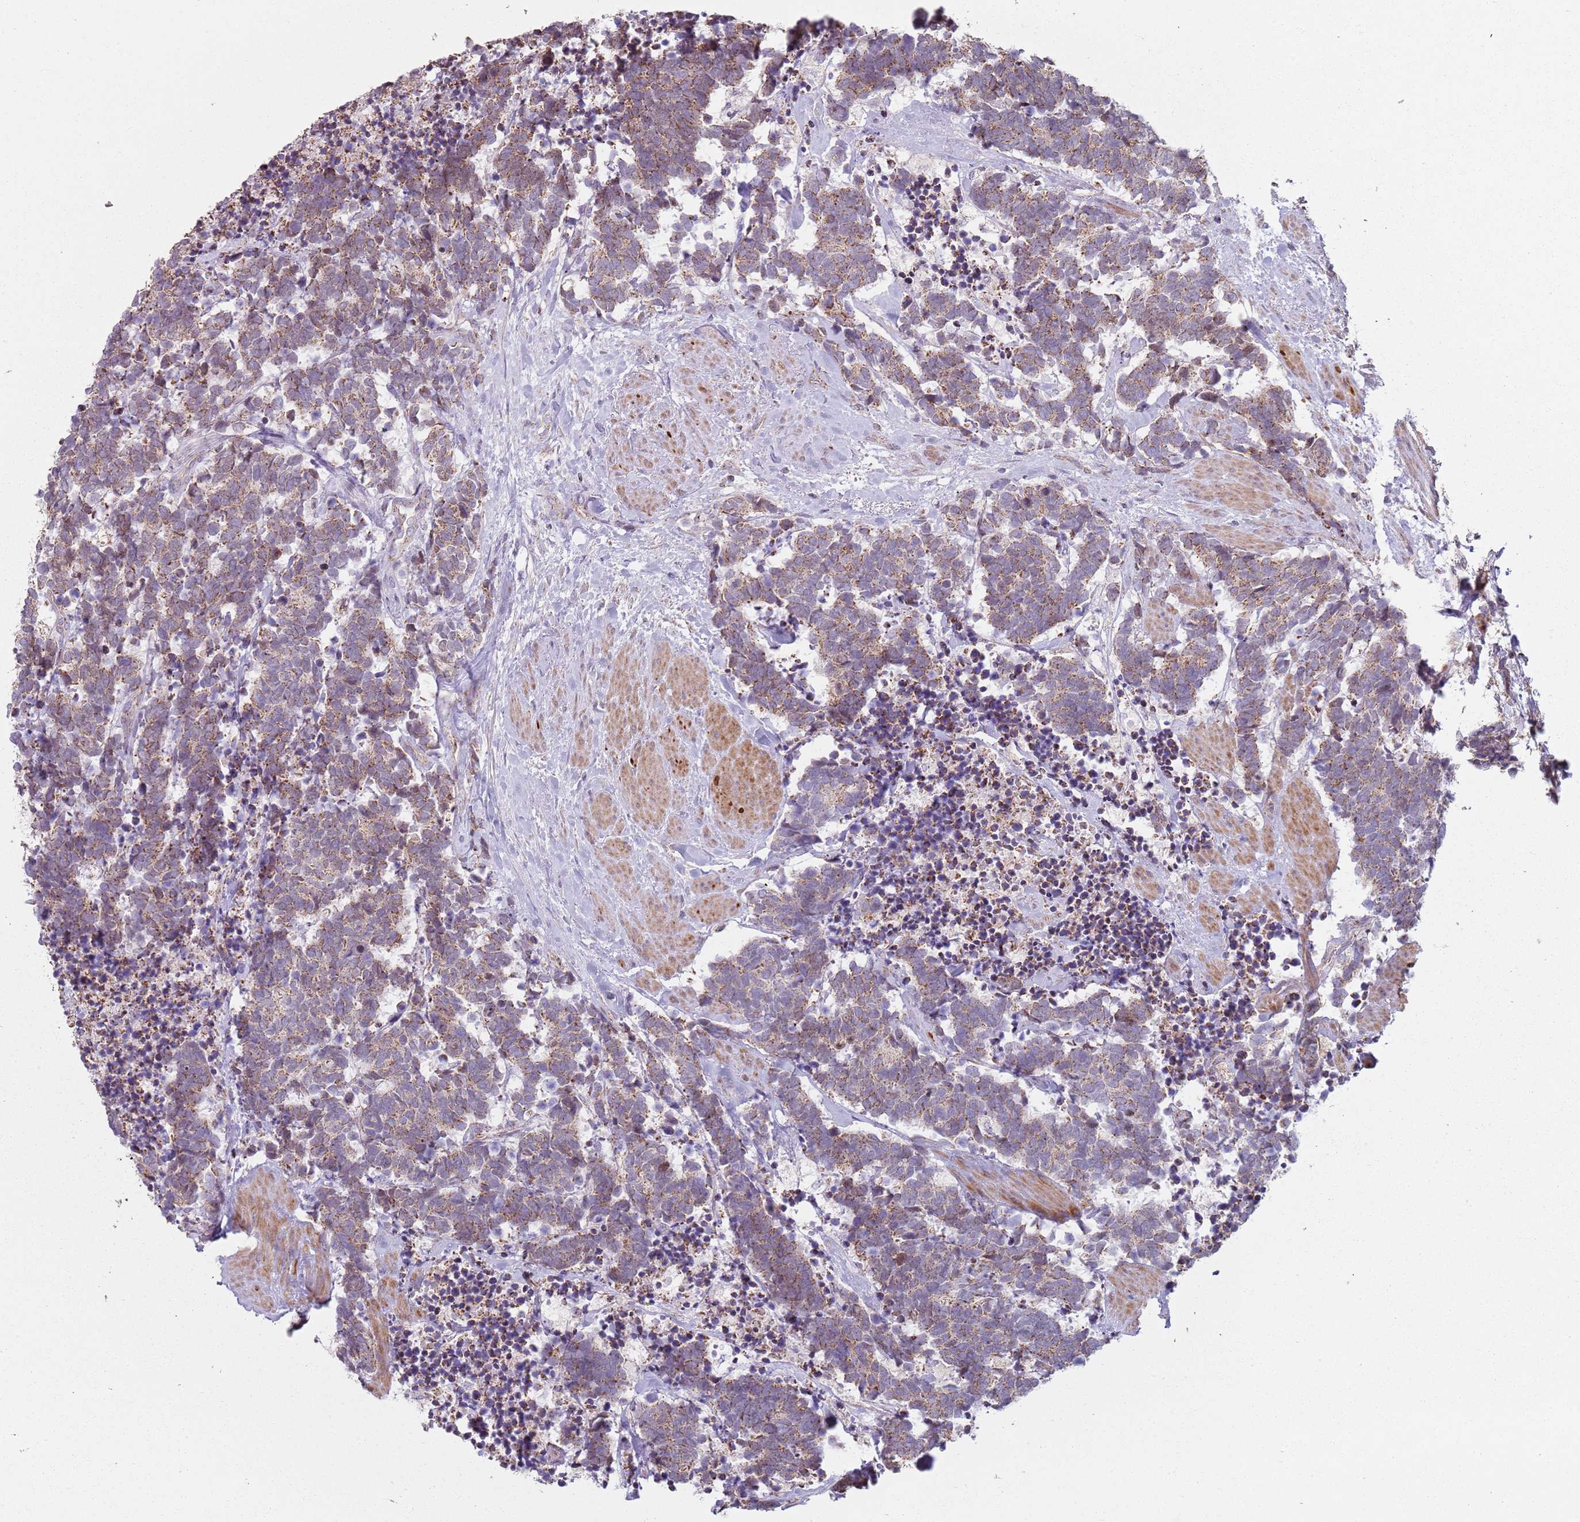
{"staining": {"intensity": "moderate", "quantity": ">75%", "location": "cytoplasmic/membranous"}, "tissue": "carcinoid", "cell_type": "Tumor cells", "image_type": "cancer", "snomed": [{"axis": "morphology", "description": "Carcinoma, NOS"}, {"axis": "morphology", "description": "Carcinoid, malignant, NOS"}, {"axis": "topography", "description": "Prostate"}], "caption": "Protein staining of carcinoma tissue demonstrates moderate cytoplasmic/membranous expression in approximately >75% of tumor cells. The staining was performed using DAB, with brown indicating positive protein expression. Nuclei are stained blue with hematoxylin.", "gene": "GAS8", "patient": {"sex": "male", "age": 57}}